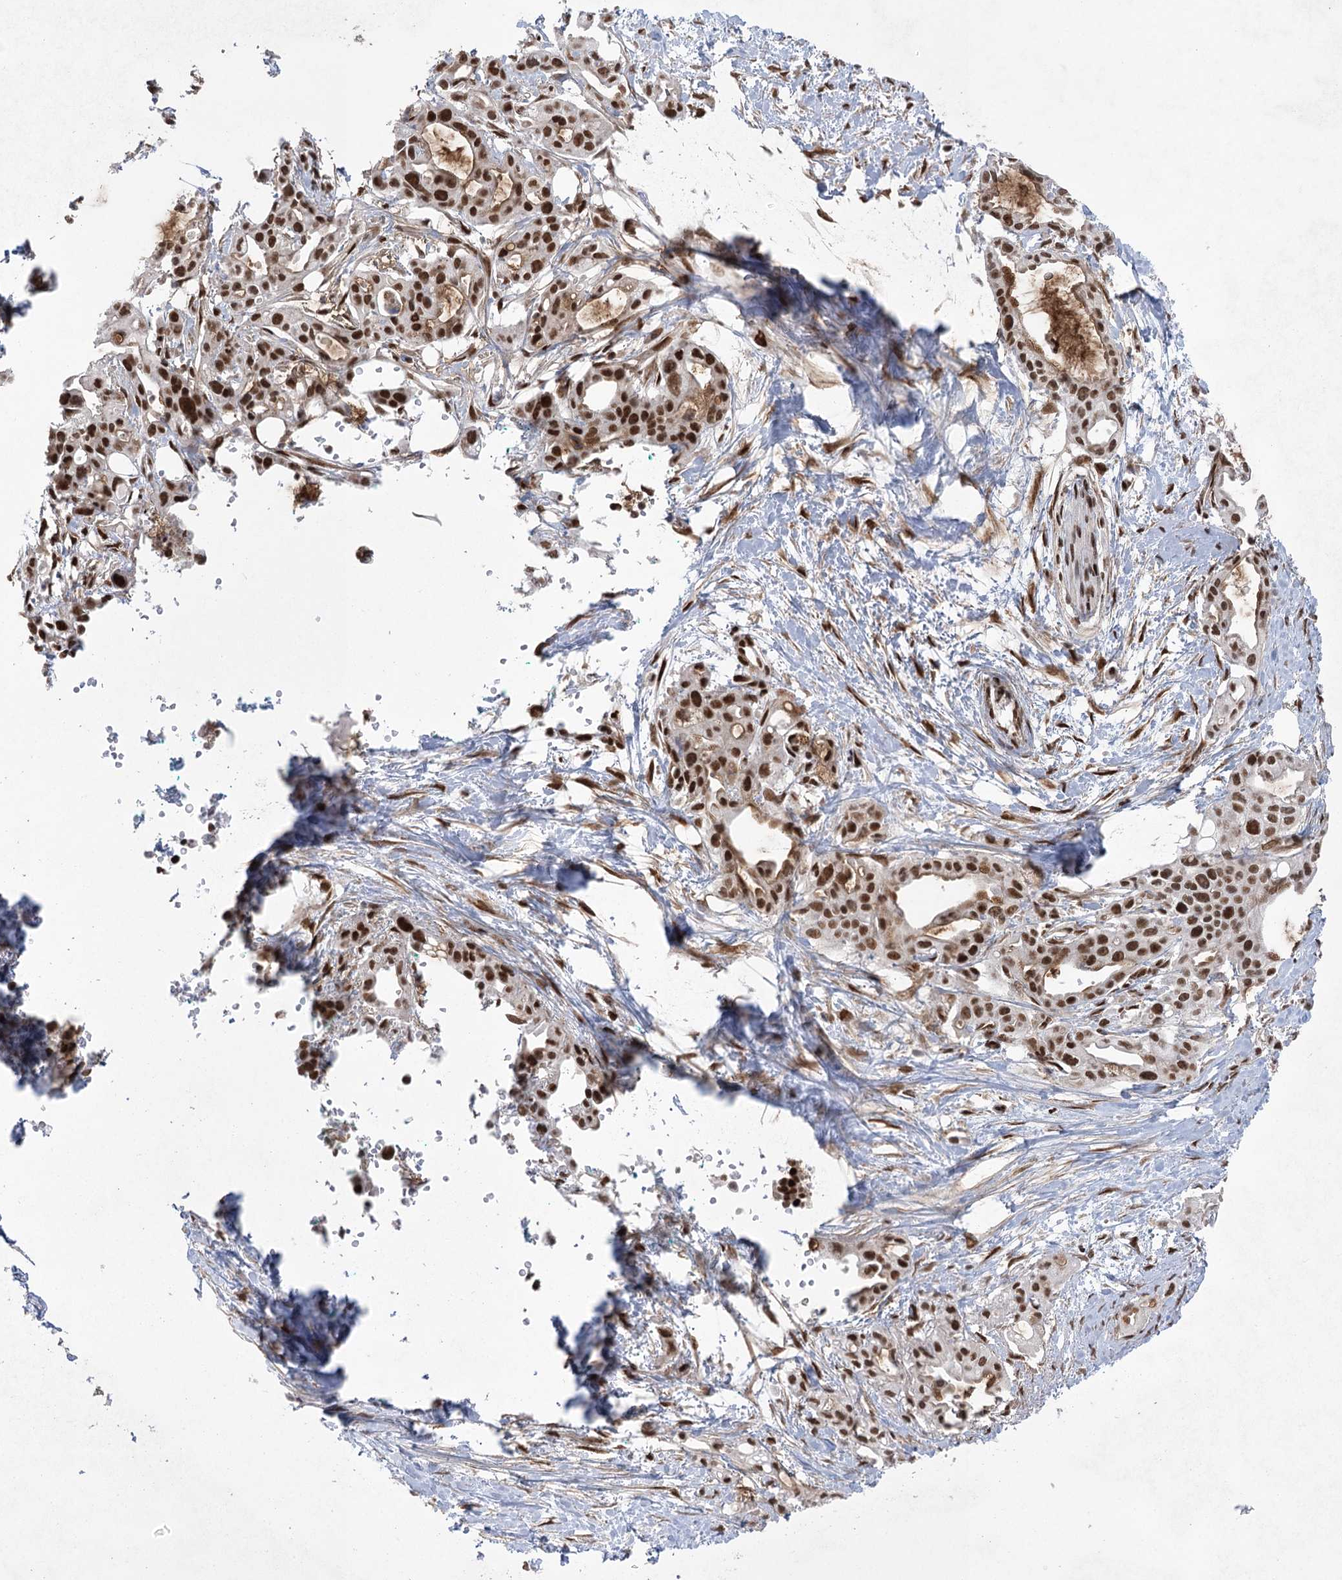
{"staining": {"intensity": "strong", "quantity": ">75%", "location": "nuclear"}, "tissue": "pancreatic cancer", "cell_type": "Tumor cells", "image_type": "cancer", "snomed": [{"axis": "morphology", "description": "Adenocarcinoma, NOS"}, {"axis": "topography", "description": "Pancreas"}], "caption": "About >75% of tumor cells in human pancreatic cancer show strong nuclear protein expression as visualized by brown immunohistochemical staining.", "gene": "ZCCHC8", "patient": {"sex": "male", "age": 68}}